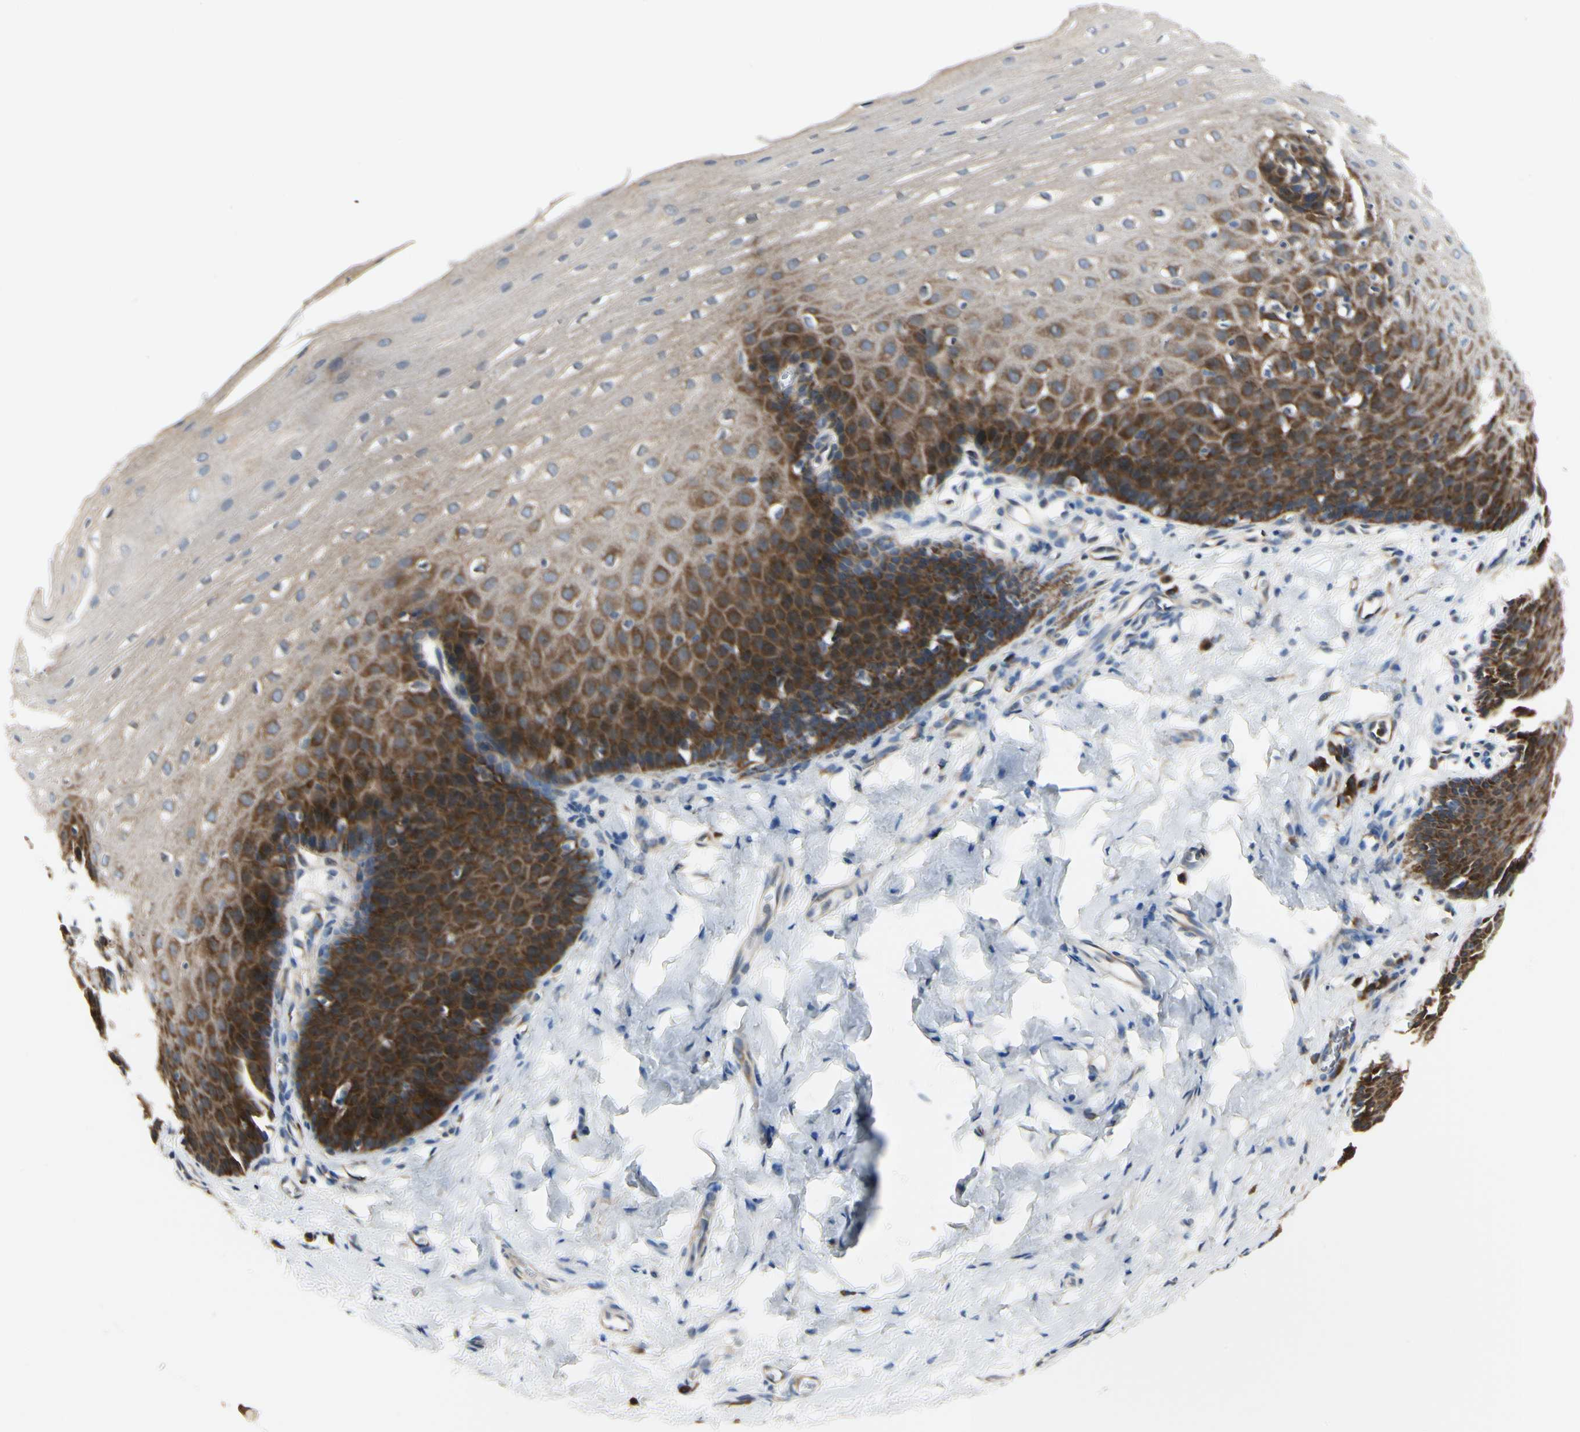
{"staining": {"intensity": "strong", "quantity": ">75%", "location": "cytoplasmic/membranous"}, "tissue": "esophagus", "cell_type": "Squamous epithelial cells", "image_type": "normal", "snomed": [{"axis": "morphology", "description": "Normal tissue, NOS"}, {"axis": "topography", "description": "Esophagus"}], "caption": "DAB (3,3'-diaminobenzidine) immunohistochemical staining of normal esophagus displays strong cytoplasmic/membranous protein staining in approximately >75% of squamous epithelial cells. (brown staining indicates protein expression, while blue staining denotes nuclei).", "gene": "NME1", "patient": {"sex": "male", "age": 70}}